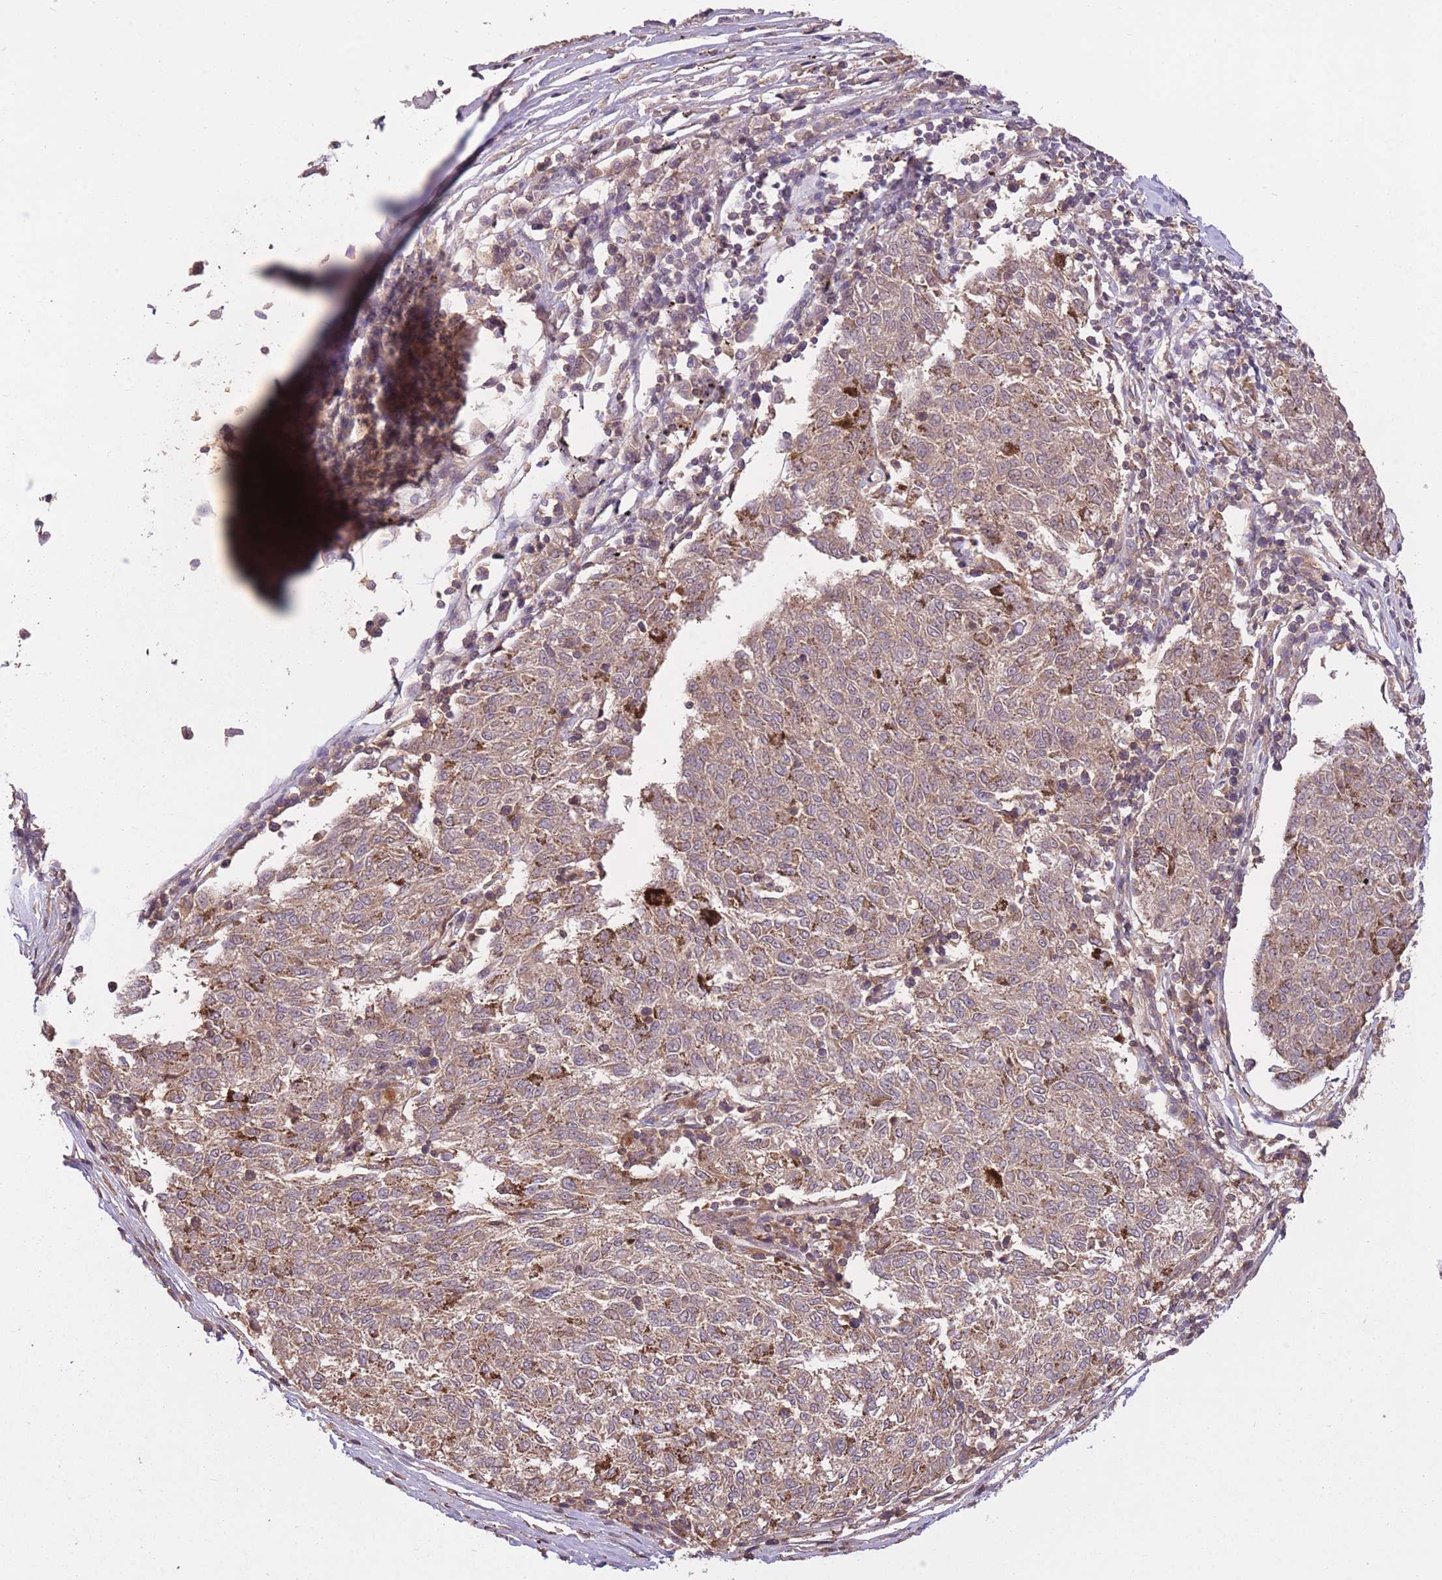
{"staining": {"intensity": "moderate", "quantity": ">75%", "location": "cytoplasmic/membranous"}, "tissue": "melanoma", "cell_type": "Tumor cells", "image_type": "cancer", "snomed": [{"axis": "morphology", "description": "Malignant melanoma, NOS"}, {"axis": "topography", "description": "Skin"}], "caption": "Moderate cytoplasmic/membranous staining for a protein is present in approximately >75% of tumor cells of melanoma using IHC.", "gene": "POLR3F", "patient": {"sex": "female", "age": 72}}